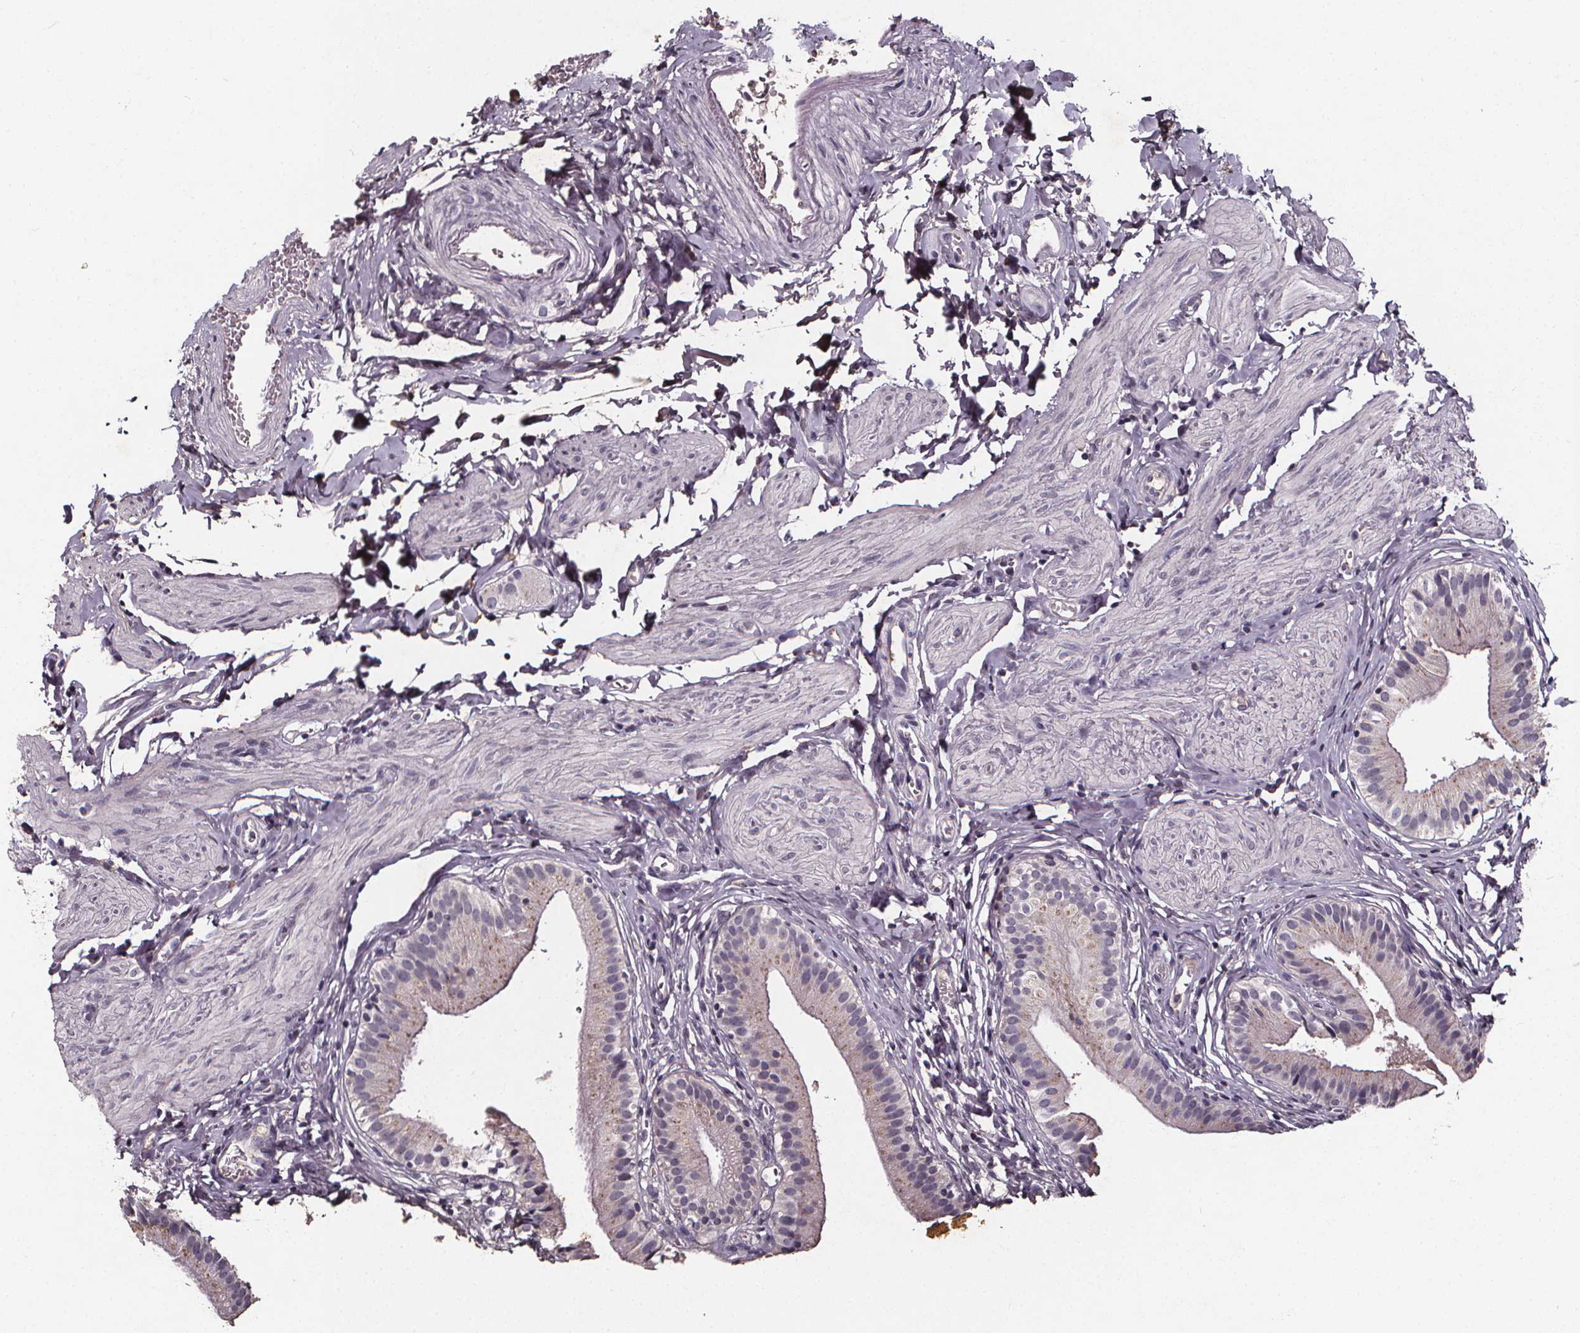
{"staining": {"intensity": "negative", "quantity": "none", "location": "none"}, "tissue": "gallbladder", "cell_type": "Glandular cells", "image_type": "normal", "snomed": [{"axis": "morphology", "description": "Normal tissue, NOS"}, {"axis": "topography", "description": "Gallbladder"}], "caption": "Immunohistochemical staining of normal human gallbladder reveals no significant positivity in glandular cells. (DAB (3,3'-diaminobenzidine) immunohistochemistry (IHC) with hematoxylin counter stain).", "gene": "SPAG8", "patient": {"sex": "female", "age": 47}}